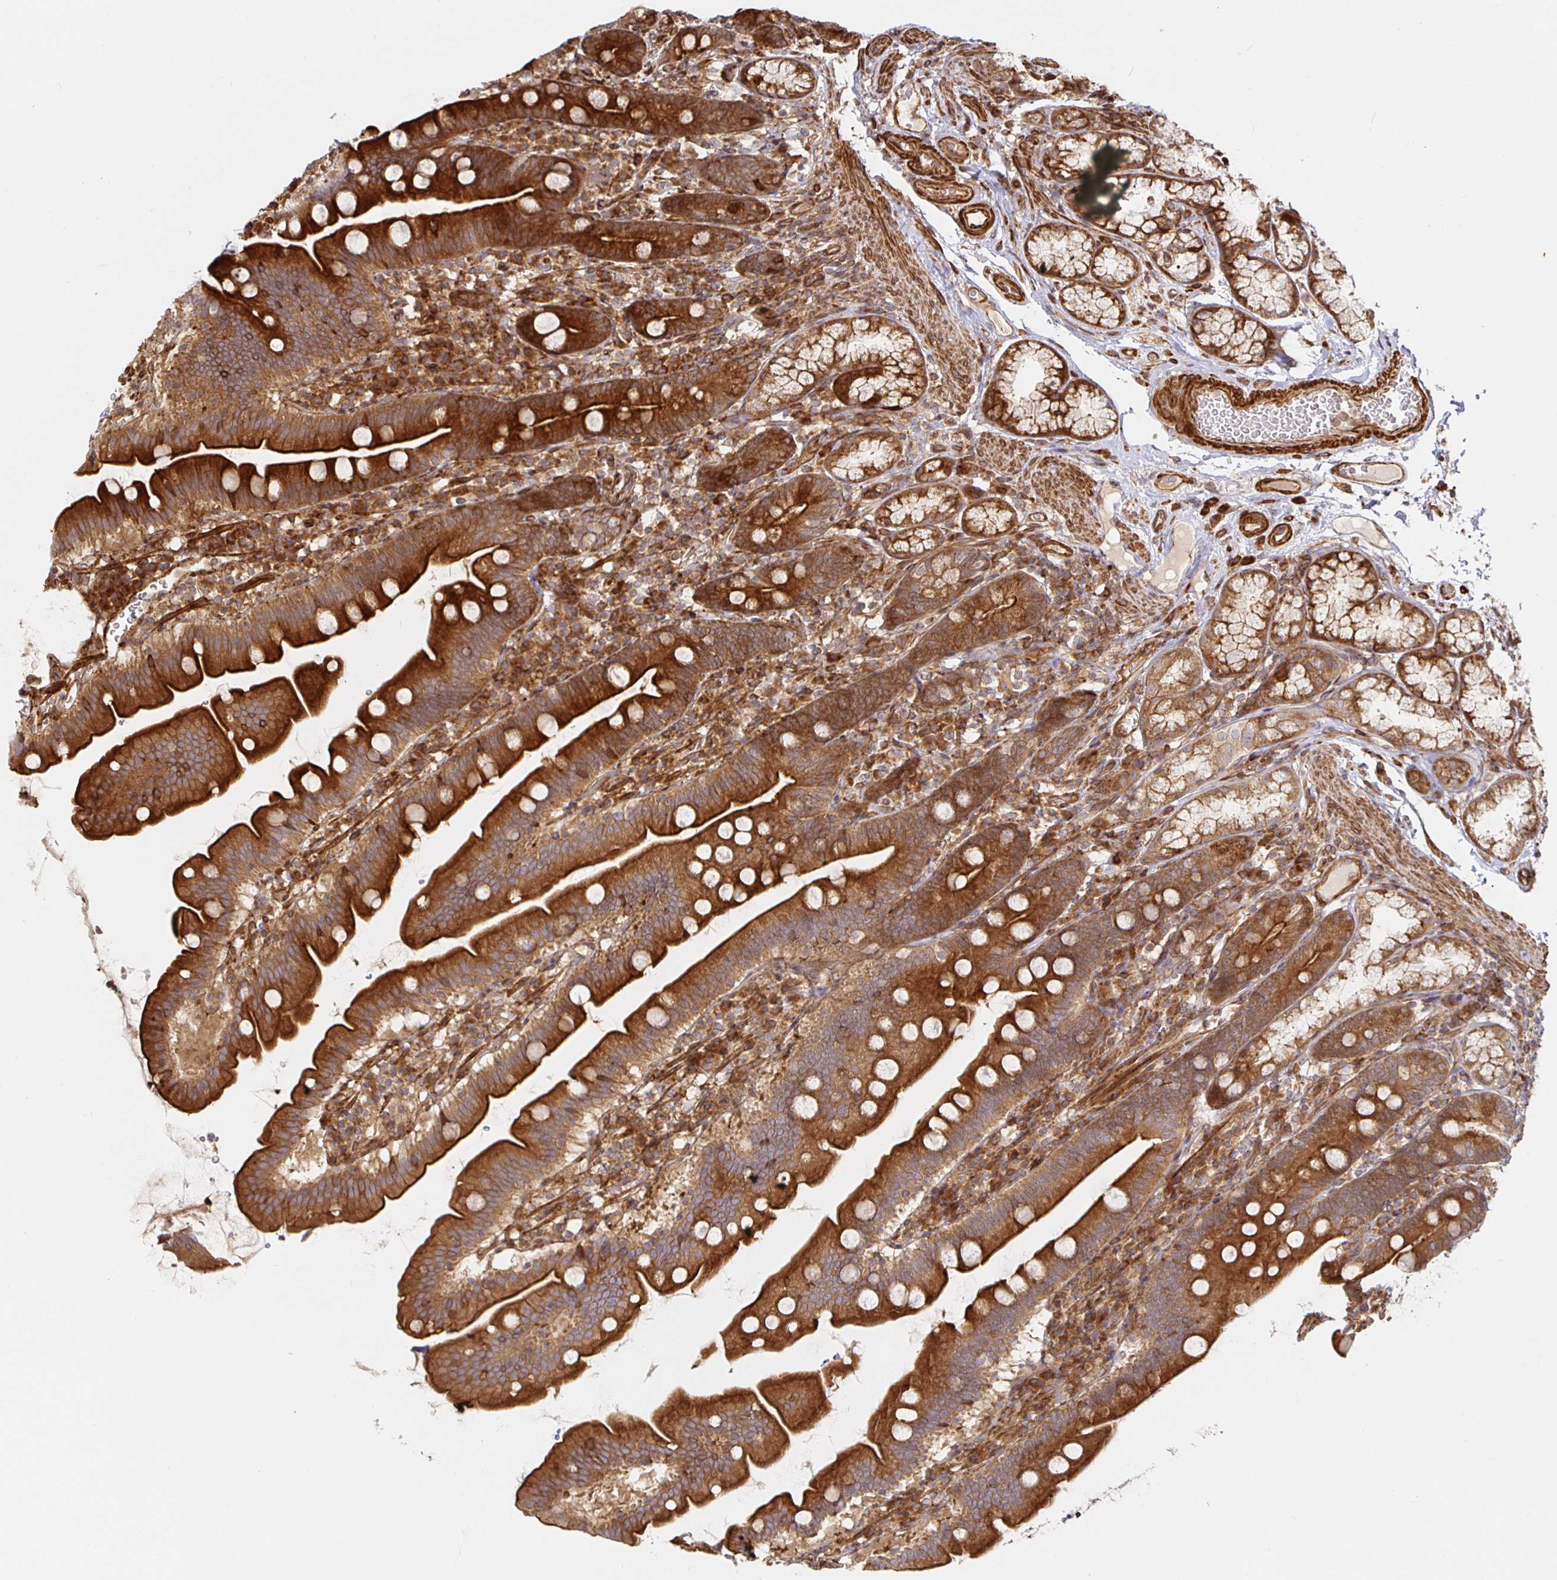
{"staining": {"intensity": "strong", "quantity": ">75%", "location": "cytoplasmic/membranous"}, "tissue": "duodenum", "cell_type": "Glandular cells", "image_type": "normal", "snomed": [{"axis": "morphology", "description": "Normal tissue, NOS"}, {"axis": "topography", "description": "Duodenum"}], "caption": "Benign duodenum was stained to show a protein in brown. There is high levels of strong cytoplasmic/membranous positivity in approximately >75% of glandular cells. (DAB (3,3'-diaminobenzidine) IHC with brightfield microscopy, high magnification).", "gene": "STRAP", "patient": {"sex": "female", "age": 67}}